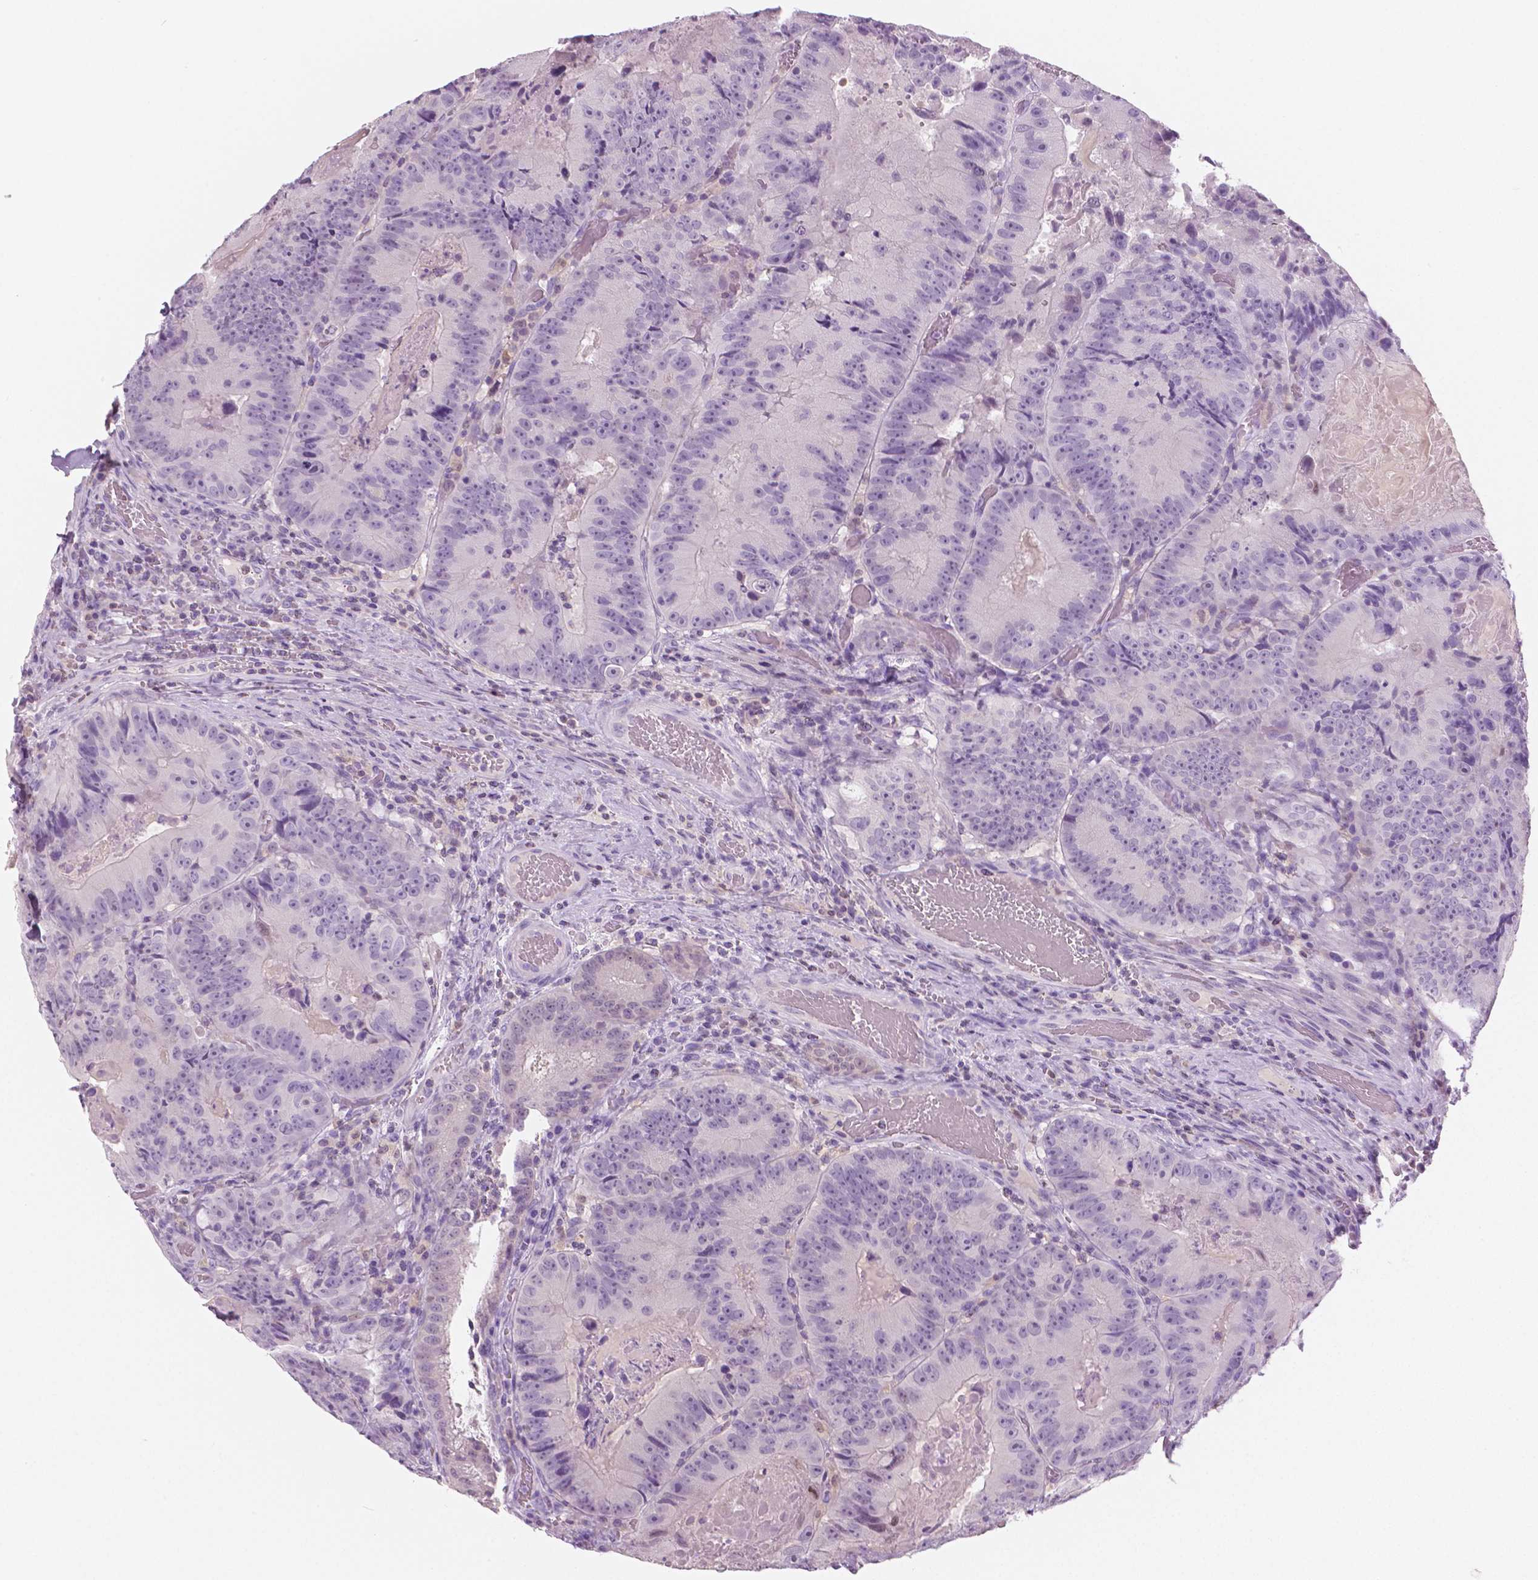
{"staining": {"intensity": "negative", "quantity": "none", "location": "none"}, "tissue": "colorectal cancer", "cell_type": "Tumor cells", "image_type": "cancer", "snomed": [{"axis": "morphology", "description": "Adenocarcinoma, NOS"}, {"axis": "topography", "description": "Colon"}], "caption": "This image is of colorectal cancer (adenocarcinoma) stained with immunohistochemistry to label a protein in brown with the nuclei are counter-stained blue. There is no positivity in tumor cells. Brightfield microscopy of immunohistochemistry (IHC) stained with DAB (brown) and hematoxylin (blue), captured at high magnification.", "gene": "GALM", "patient": {"sex": "female", "age": 86}}